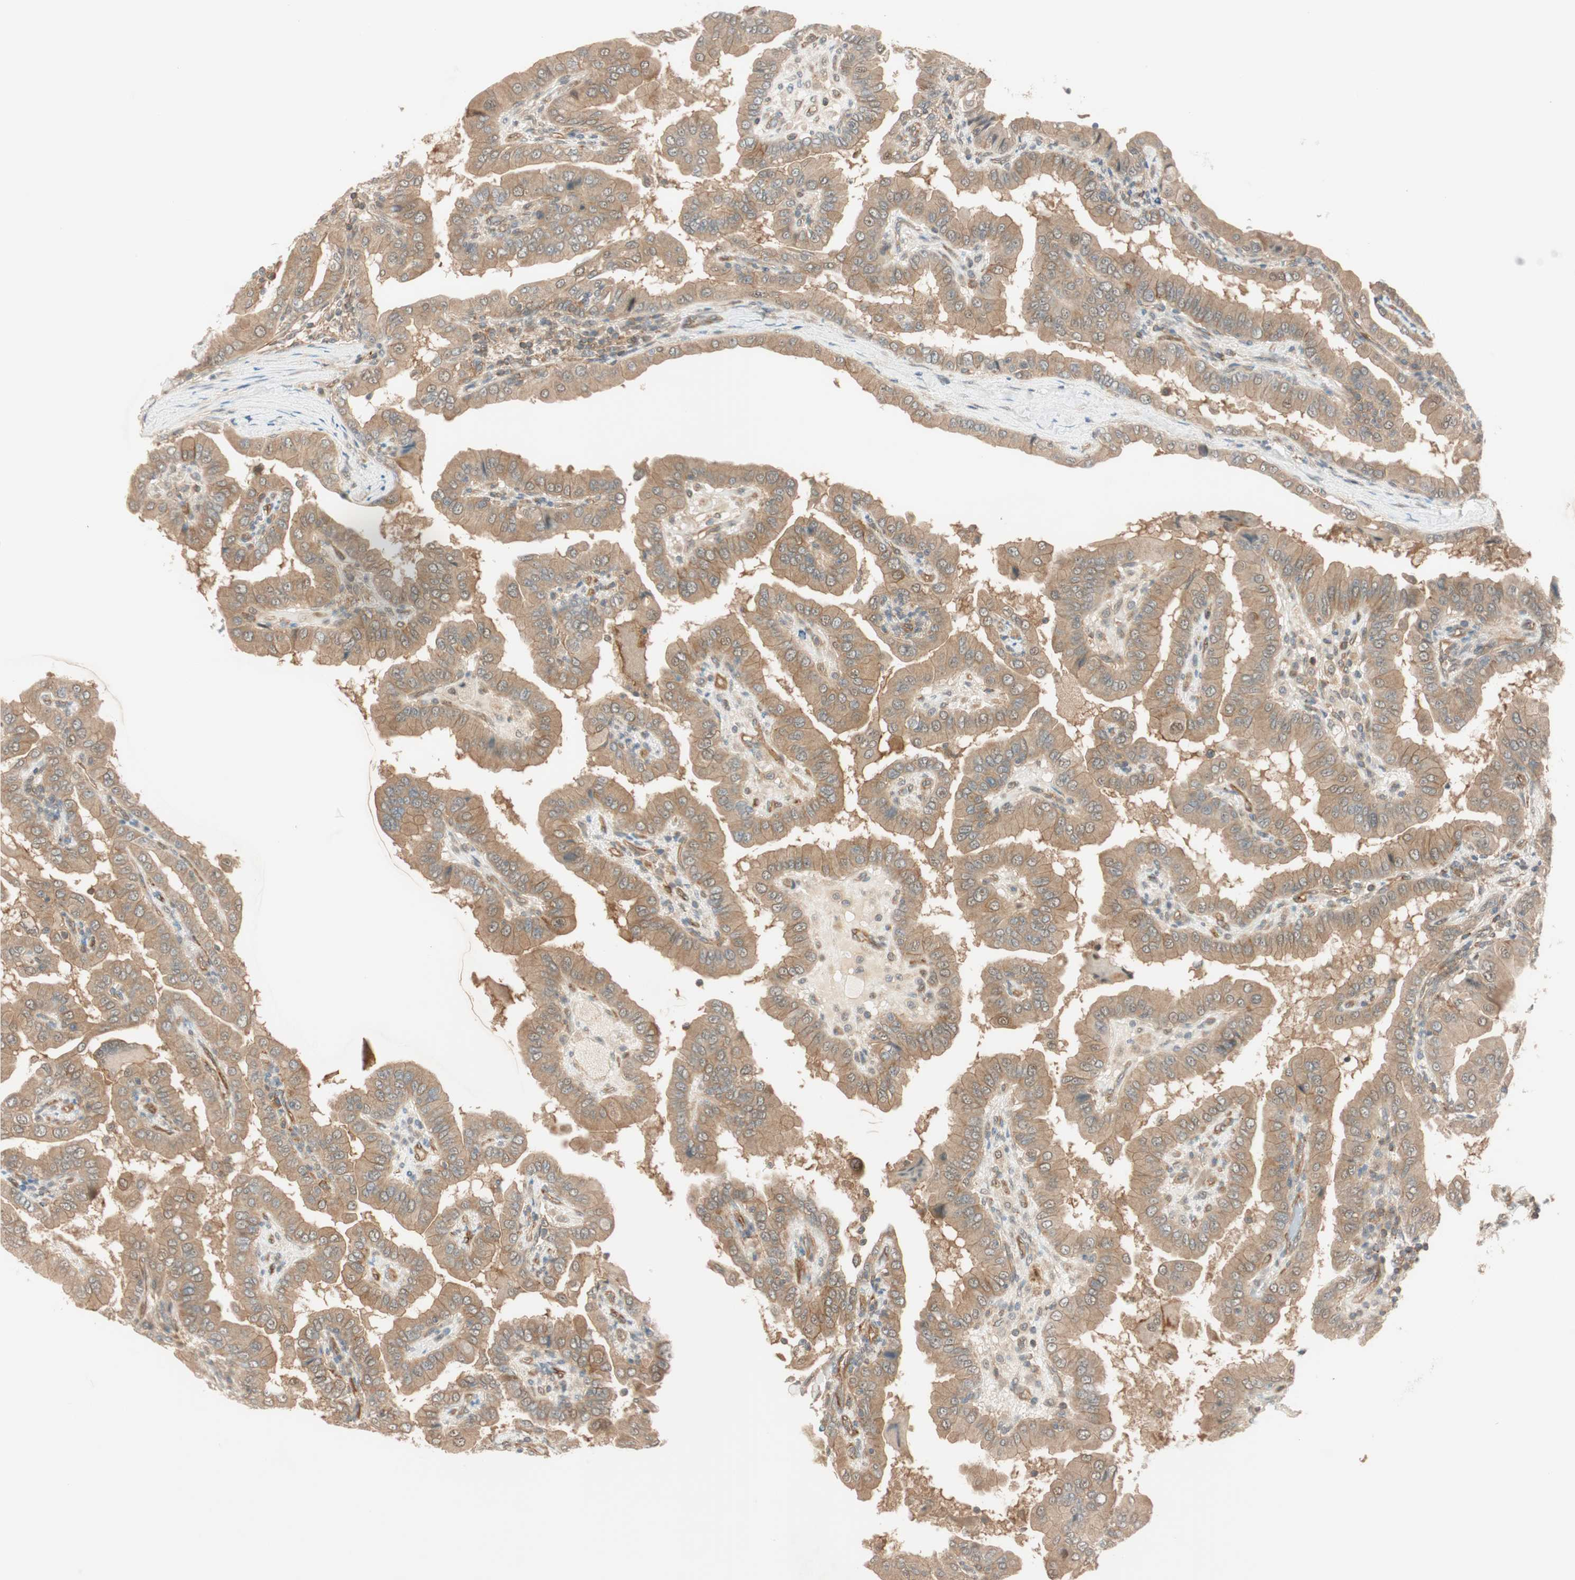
{"staining": {"intensity": "moderate", "quantity": ">75%", "location": "cytoplasmic/membranous"}, "tissue": "thyroid cancer", "cell_type": "Tumor cells", "image_type": "cancer", "snomed": [{"axis": "morphology", "description": "Papillary adenocarcinoma, NOS"}, {"axis": "topography", "description": "Thyroid gland"}], "caption": "The immunohistochemical stain labels moderate cytoplasmic/membranous positivity in tumor cells of thyroid cancer (papillary adenocarcinoma) tissue.", "gene": "PSMD8", "patient": {"sex": "male", "age": 33}}